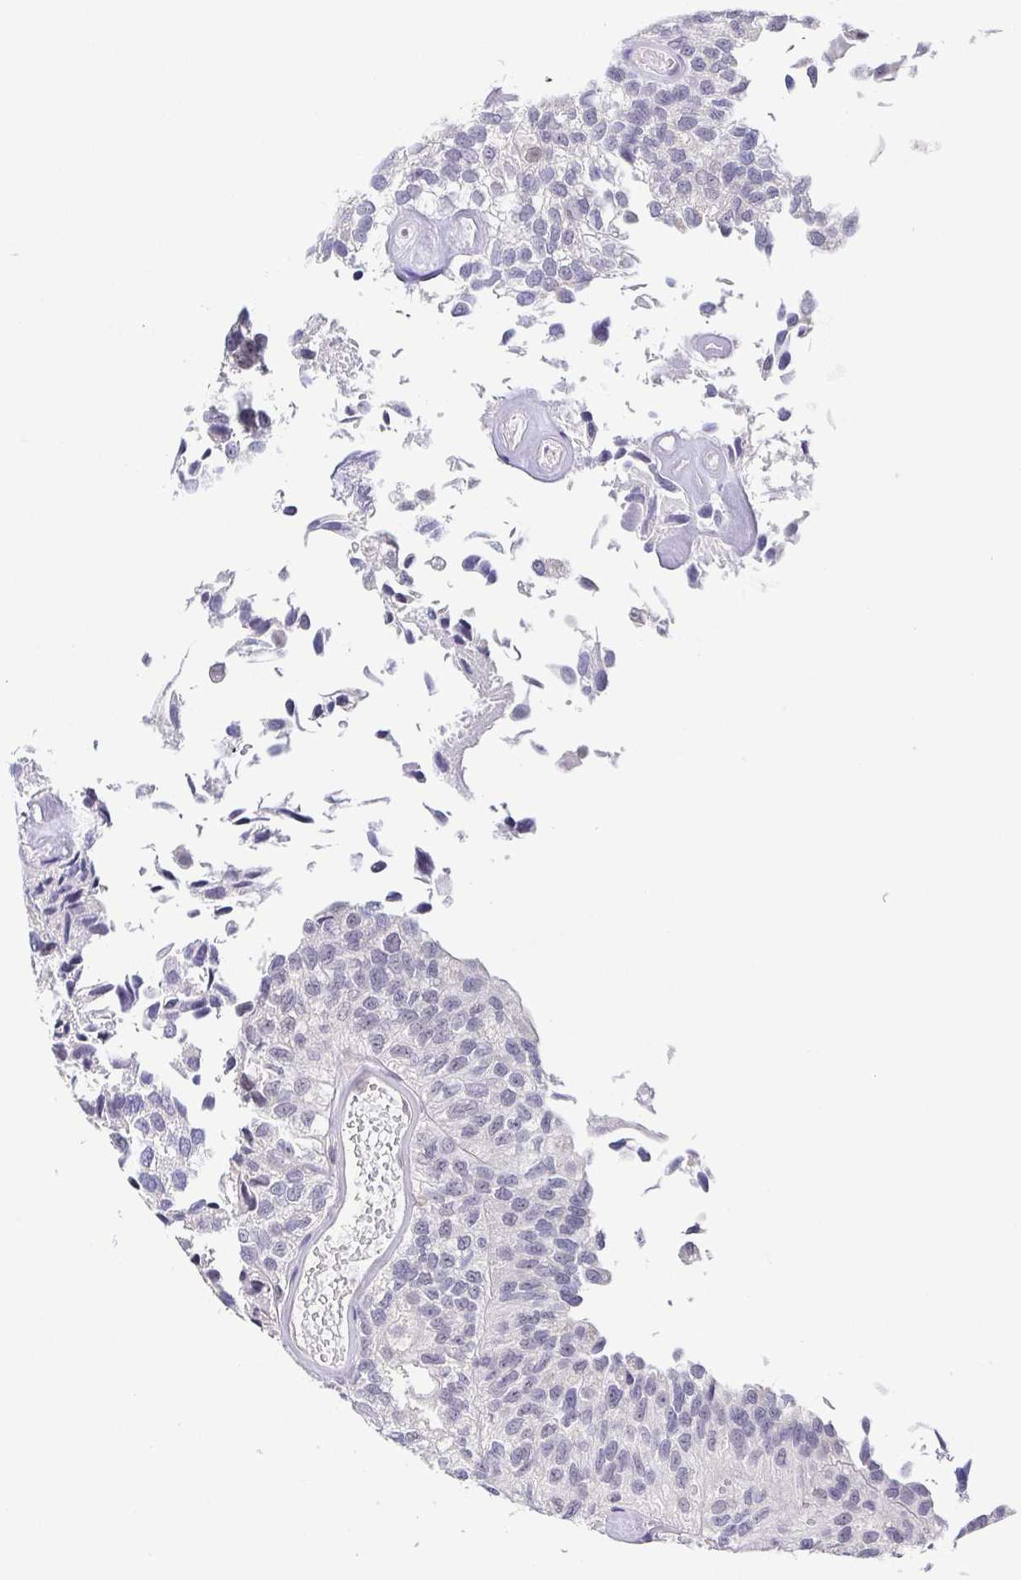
{"staining": {"intensity": "negative", "quantity": "none", "location": "none"}, "tissue": "urothelial cancer", "cell_type": "Tumor cells", "image_type": "cancer", "snomed": [{"axis": "morphology", "description": "Urothelial carcinoma, NOS"}, {"axis": "topography", "description": "Urinary bladder"}], "caption": "High magnification brightfield microscopy of urothelial cancer stained with DAB (brown) and counterstained with hematoxylin (blue): tumor cells show no significant expression.", "gene": "NEFH", "patient": {"sex": "male", "age": 87}}